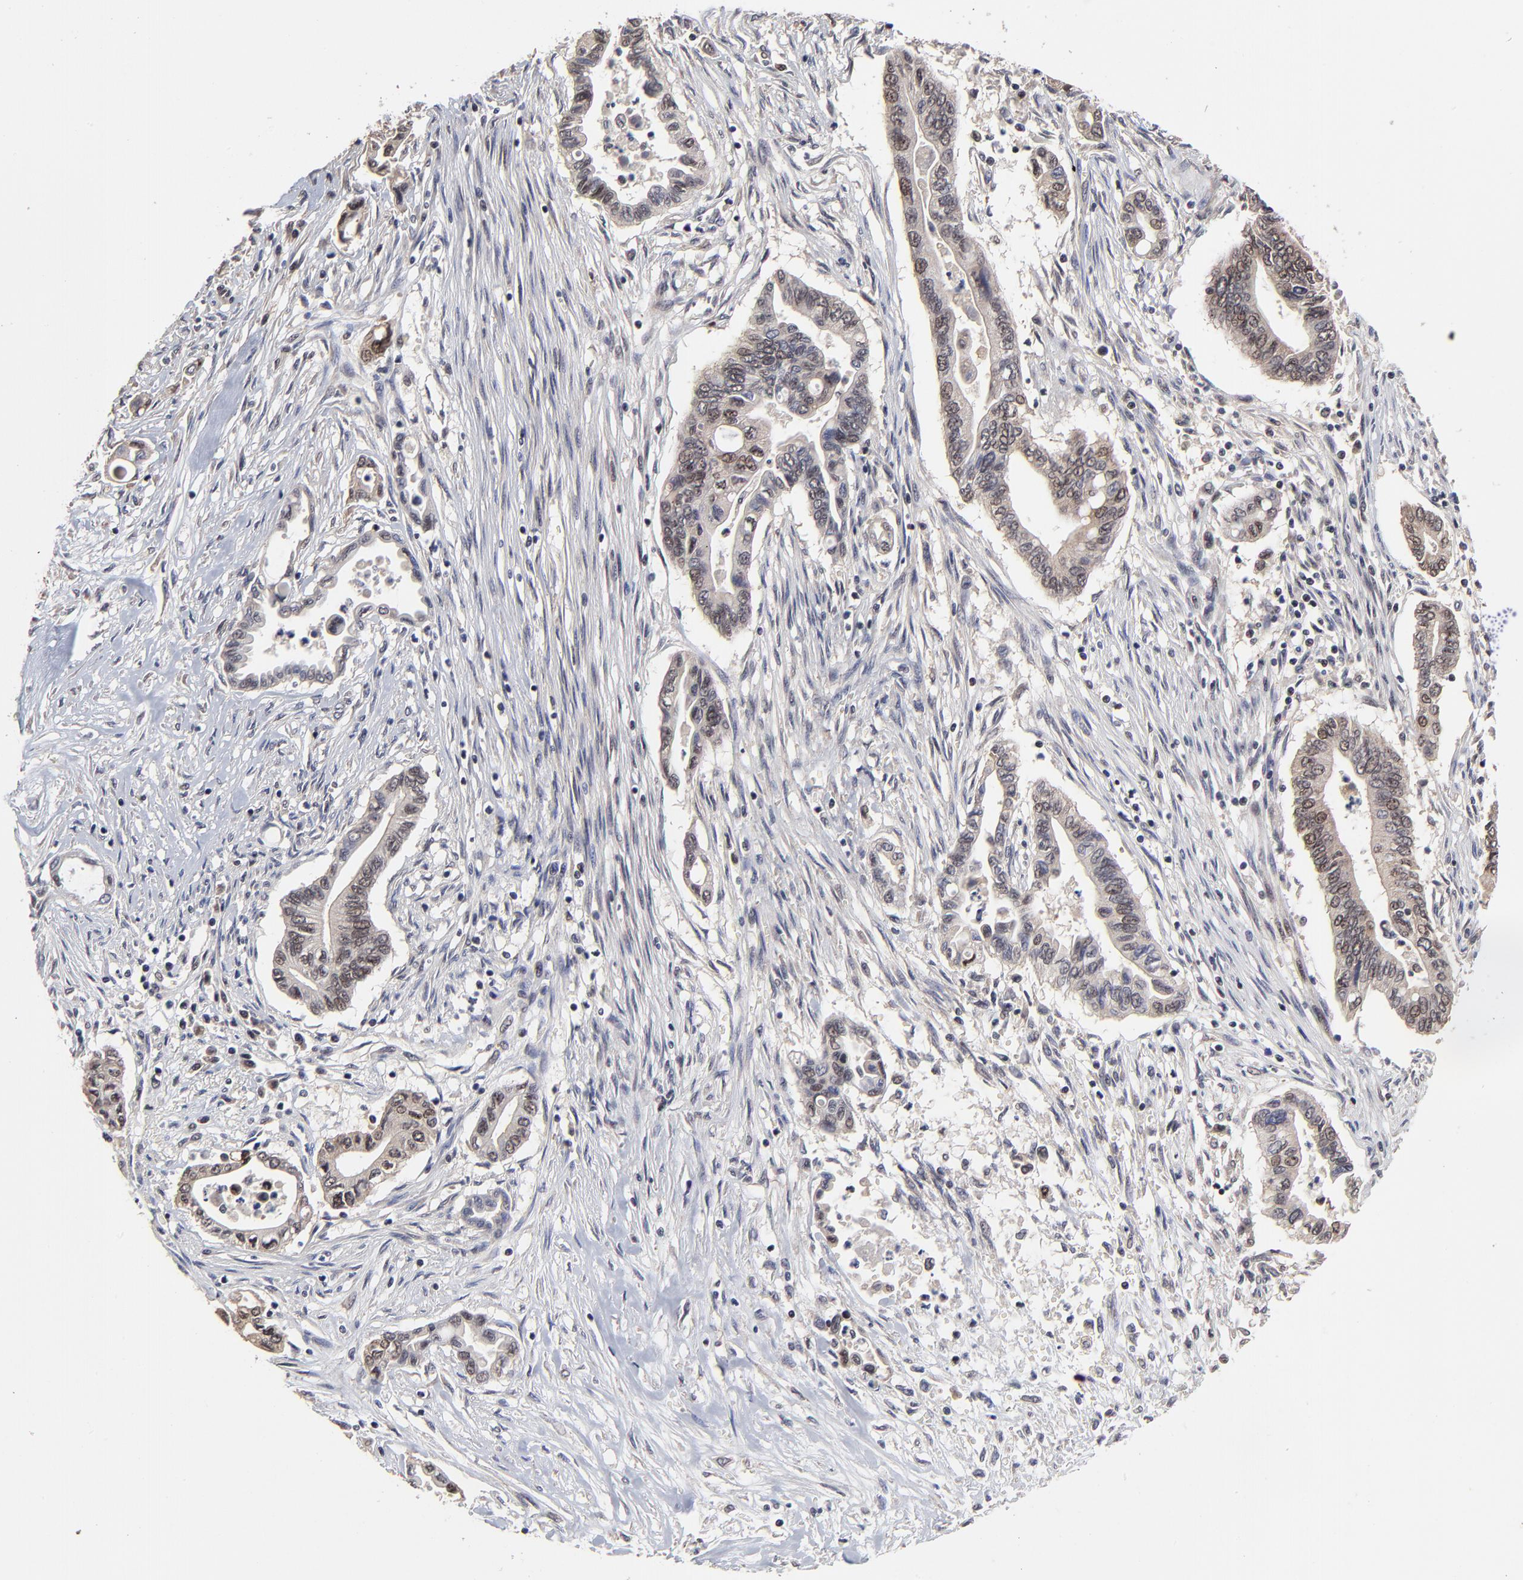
{"staining": {"intensity": "weak", "quantity": "25%-75%", "location": "cytoplasmic/membranous,nuclear"}, "tissue": "pancreatic cancer", "cell_type": "Tumor cells", "image_type": "cancer", "snomed": [{"axis": "morphology", "description": "Adenocarcinoma, NOS"}, {"axis": "topography", "description": "Pancreas"}], "caption": "Human pancreatic cancer (adenocarcinoma) stained with a brown dye shows weak cytoplasmic/membranous and nuclear positive staining in about 25%-75% of tumor cells.", "gene": "FRMD8", "patient": {"sex": "female", "age": 57}}